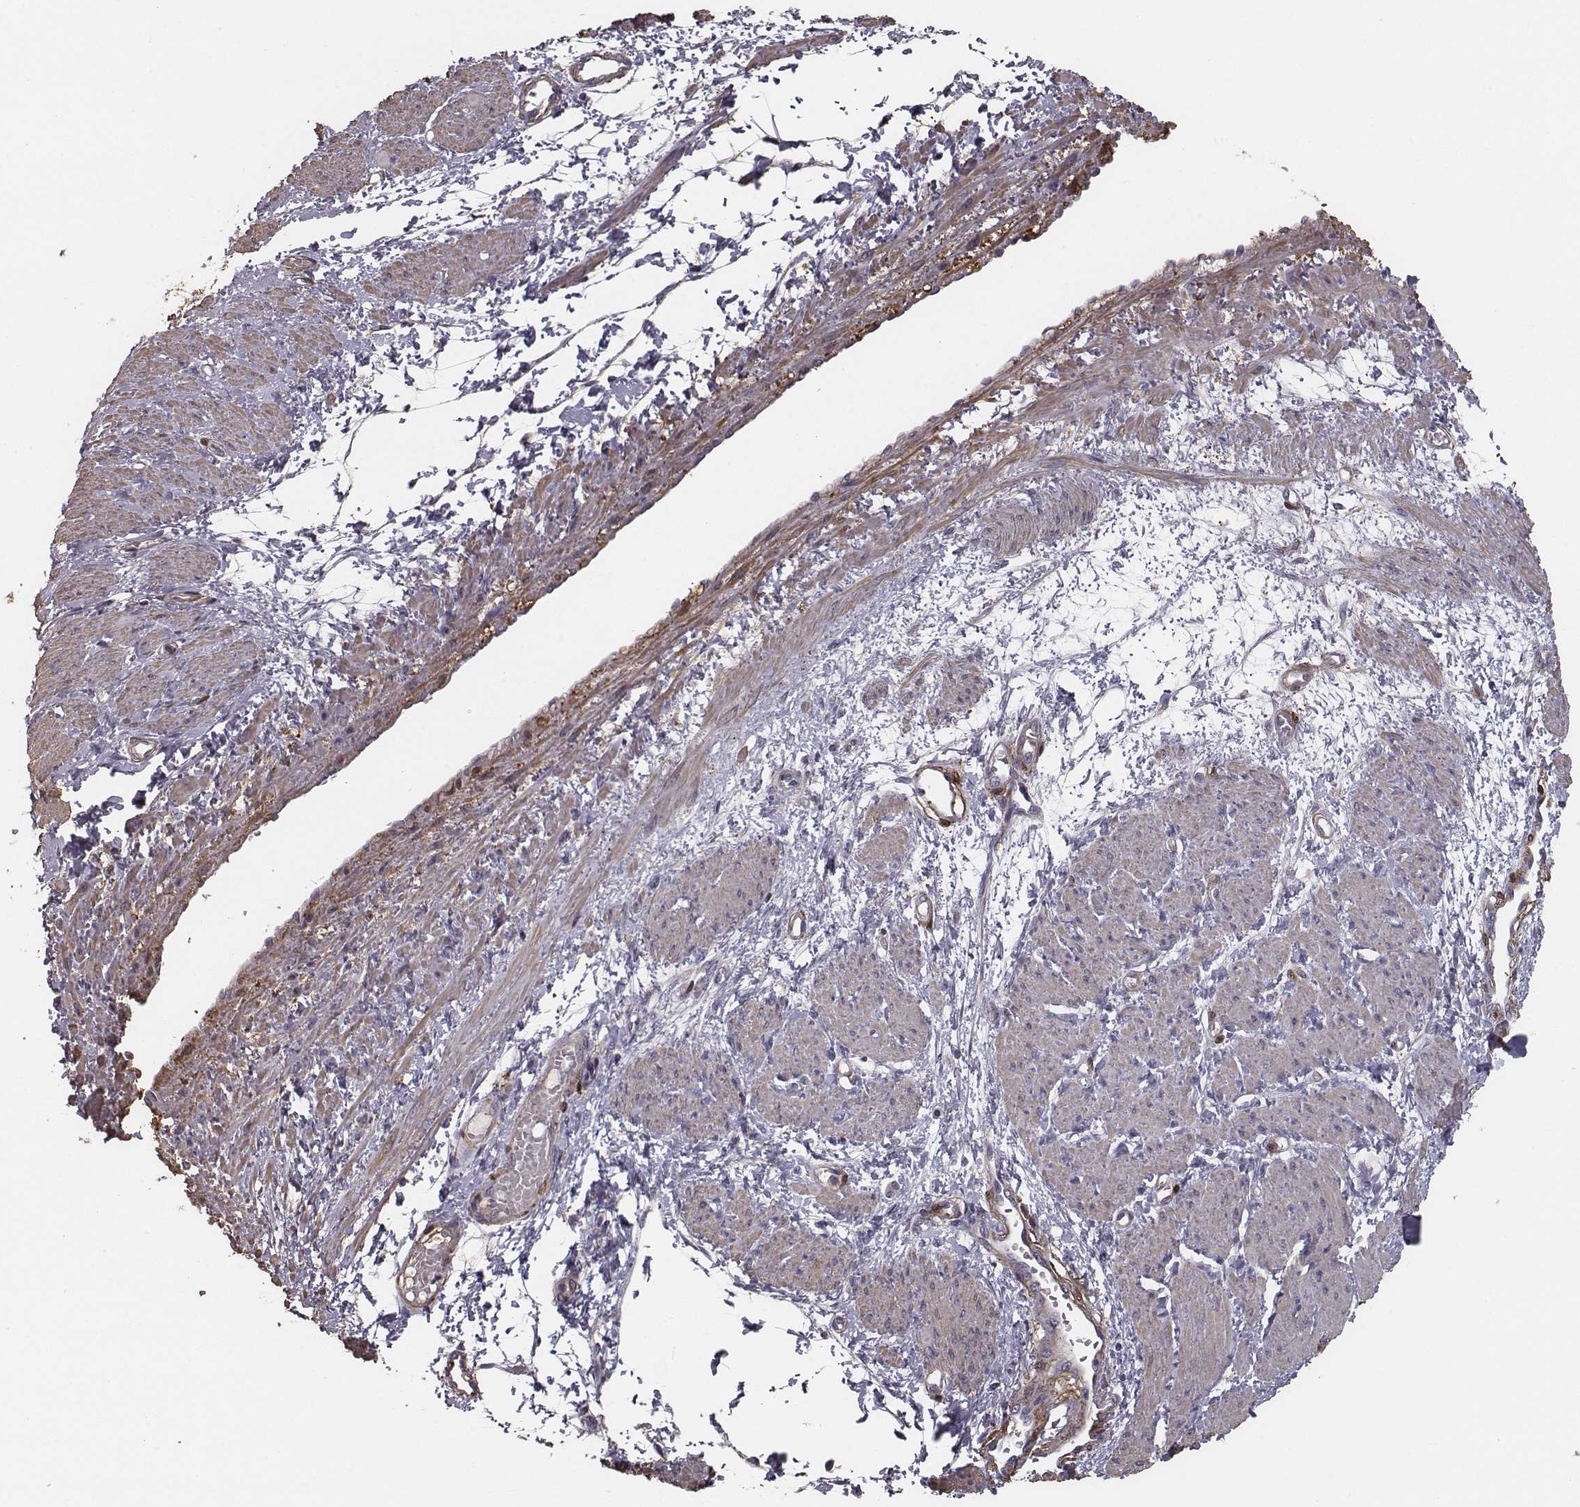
{"staining": {"intensity": "weak", "quantity": "25%-75%", "location": "cytoplasmic/membranous"}, "tissue": "smooth muscle", "cell_type": "Smooth muscle cells", "image_type": "normal", "snomed": [{"axis": "morphology", "description": "Normal tissue, NOS"}, {"axis": "topography", "description": "Smooth muscle"}, {"axis": "topography", "description": "Uterus"}], "caption": "Smooth muscle stained with DAB immunohistochemistry exhibits low levels of weak cytoplasmic/membranous expression in approximately 25%-75% of smooth muscle cells.", "gene": "ISYNA1", "patient": {"sex": "female", "age": 39}}